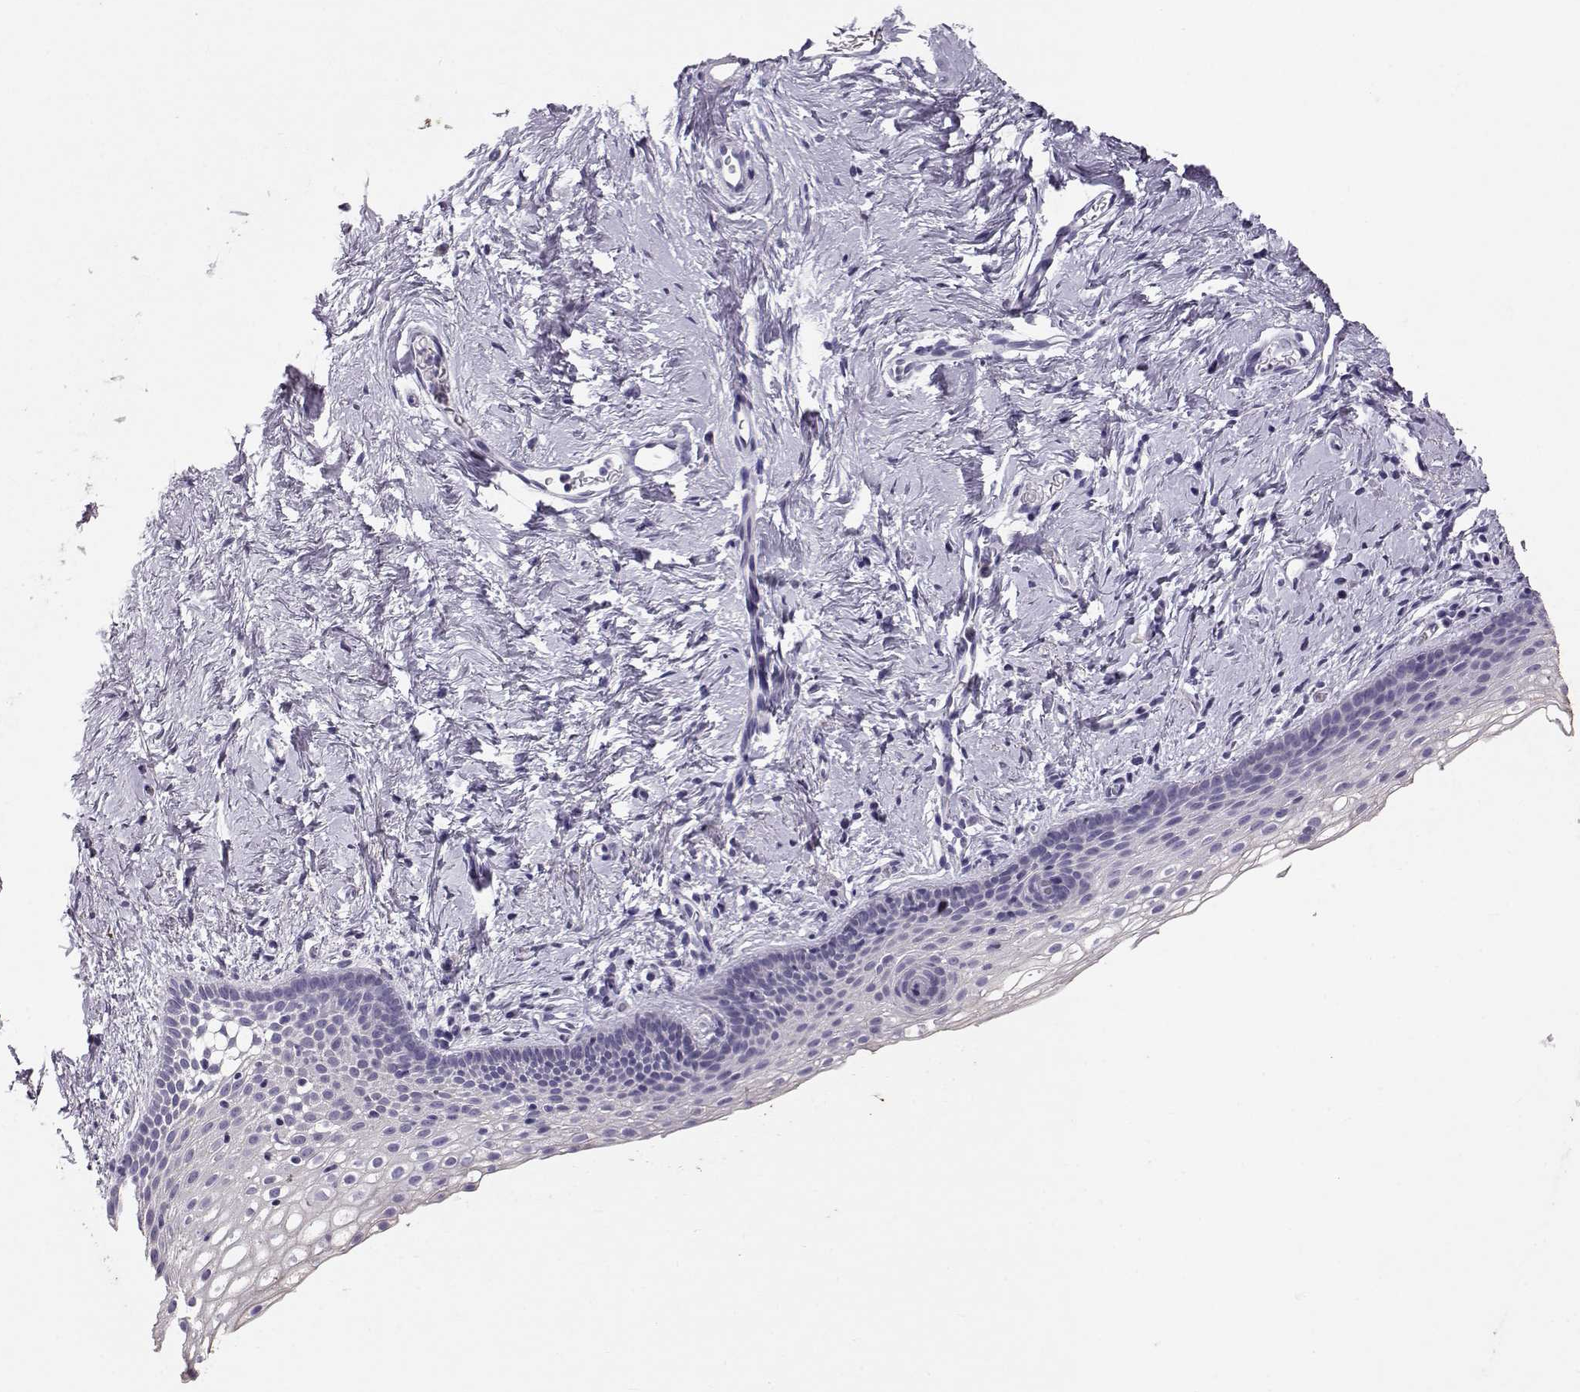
{"staining": {"intensity": "negative", "quantity": "none", "location": "none"}, "tissue": "vagina", "cell_type": "Squamous epithelial cells", "image_type": "normal", "snomed": [{"axis": "morphology", "description": "Normal tissue, NOS"}, {"axis": "topography", "description": "Vagina"}], "caption": "A histopathology image of human vagina is negative for staining in squamous epithelial cells.", "gene": "RD3", "patient": {"sex": "female", "age": 61}}